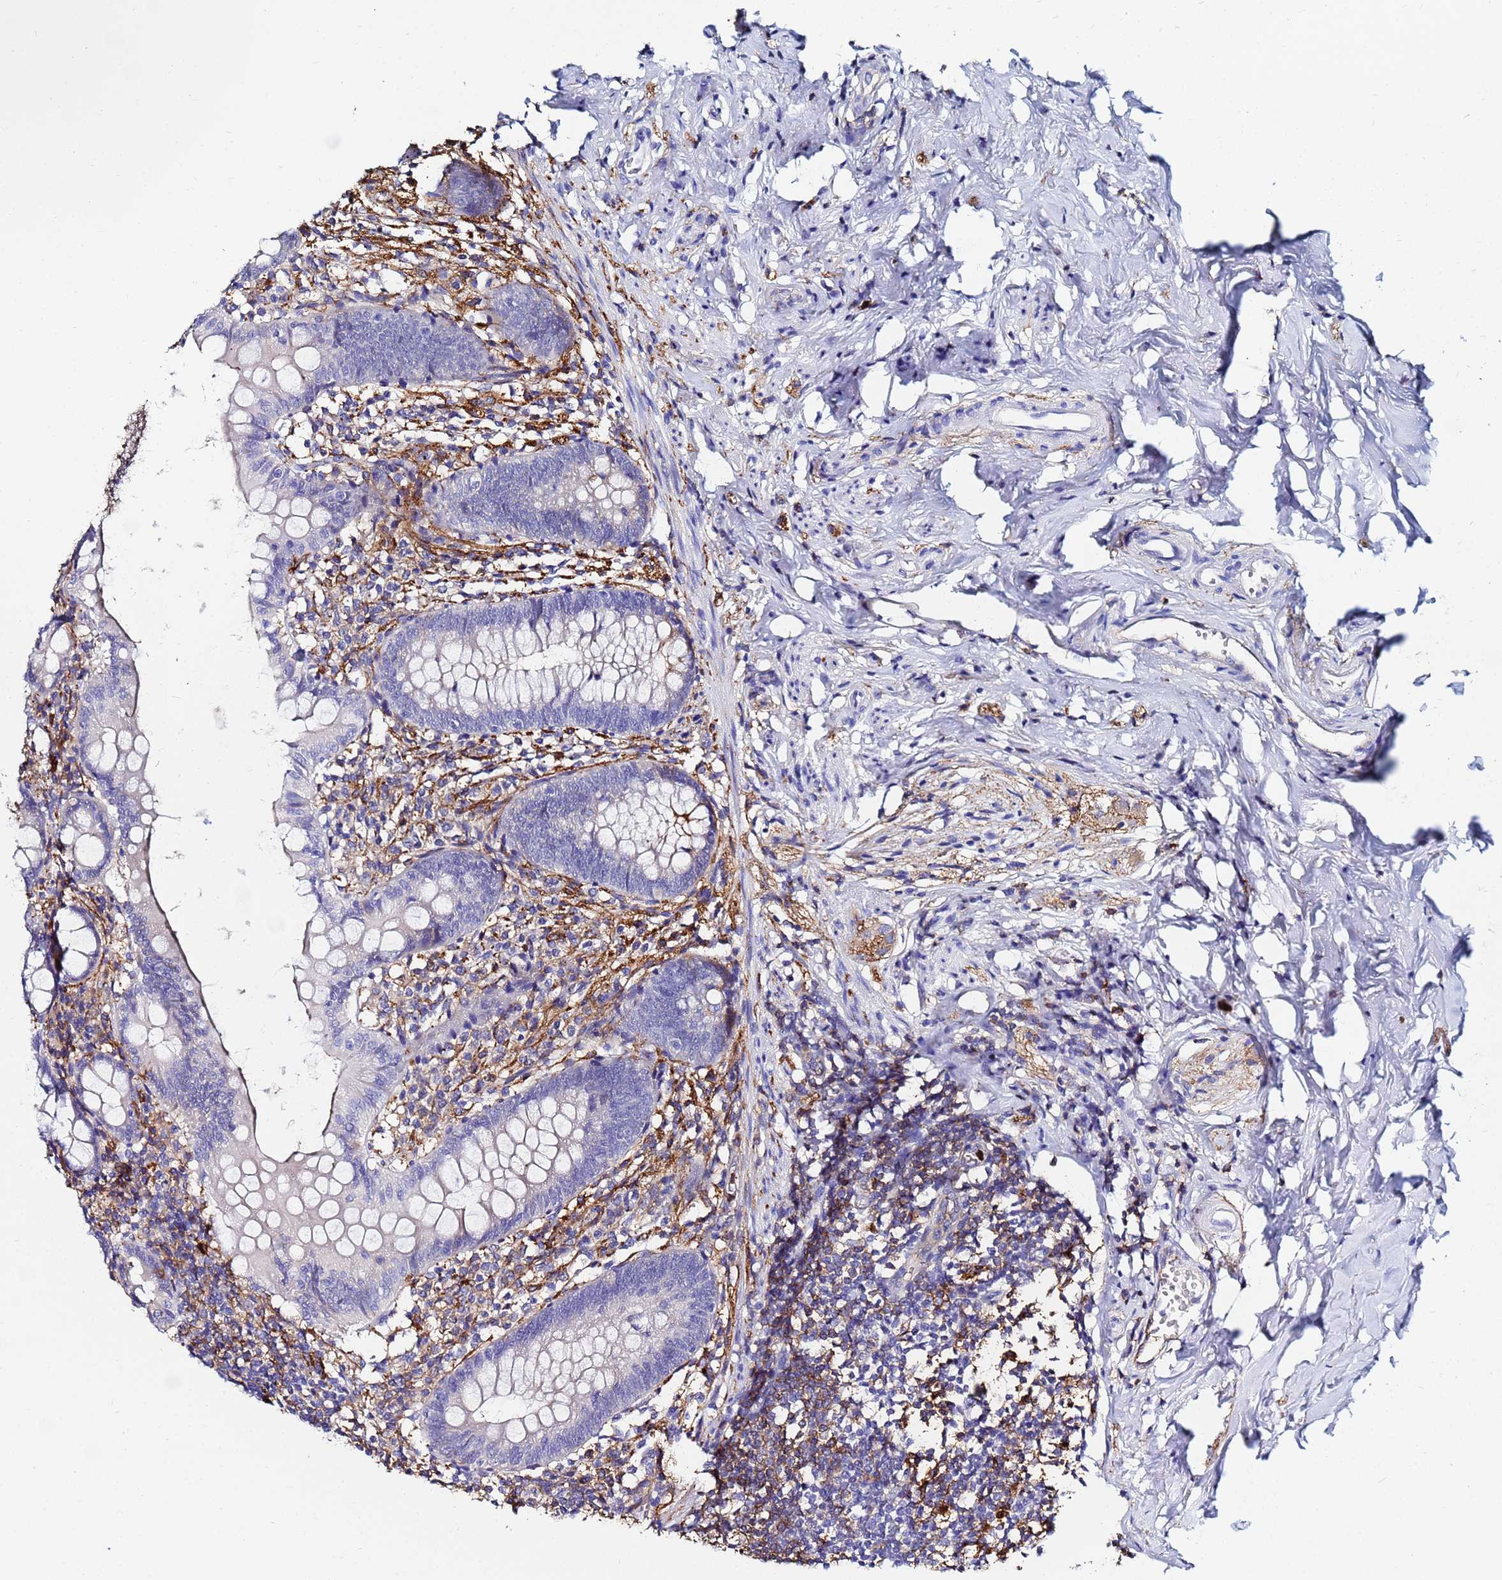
{"staining": {"intensity": "negative", "quantity": "none", "location": "none"}, "tissue": "appendix", "cell_type": "Glandular cells", "image_type": "normal", "snomed": [{"axis": "morphology", "description": "Normal tissue, NOS"}, {"axis": "topography", "description": "Appendix"}], "caption": "High power microscopy micrograph of an immunohistochemistry photomicrograph of benign appendix, revealing no significant positivity in glandular cells.", "gene": "BASP1", "patient": {"sex": "female", "age": 51}}